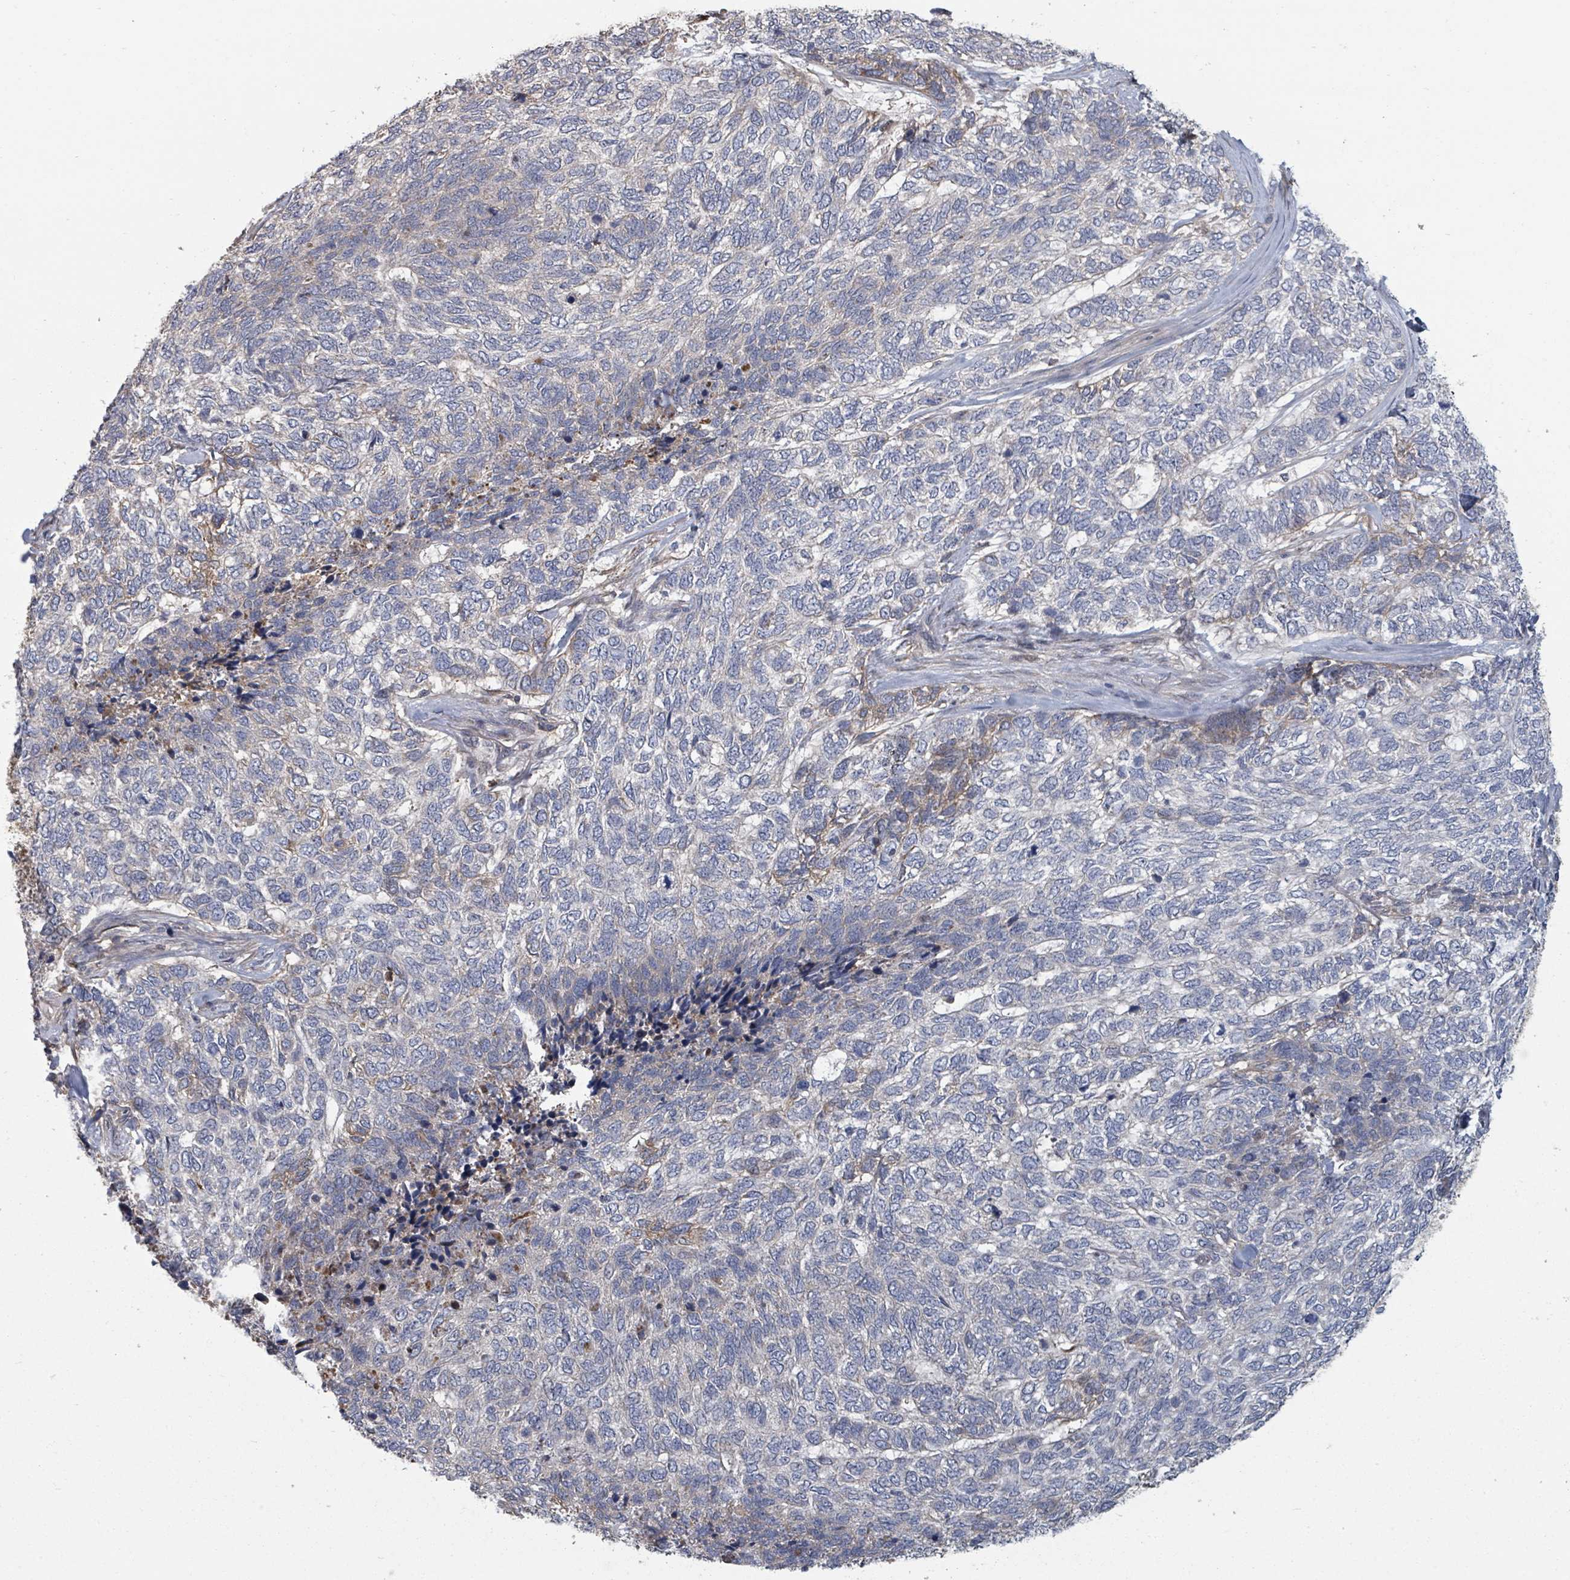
{"staining": {"intensity": "weak", "quantity": "<25%", "location": "cytoplasmic/membranous"}, "tissue": "skin cancer", "cell_type": "Tumor cells", "image_type": "cancer", "snomed": [{"axis": "morphology", "description": "Basal cell carcinoma"}, {"axis": "topography", "description": "Skin"}], "caption": "Immunohistochemistry (IHC) image of human skin cancer stained for a protein (brown), which exhibits no staining in tumor cells.", "gene": "GABBR1", "patient": {"sex": "female", "age": 65}}